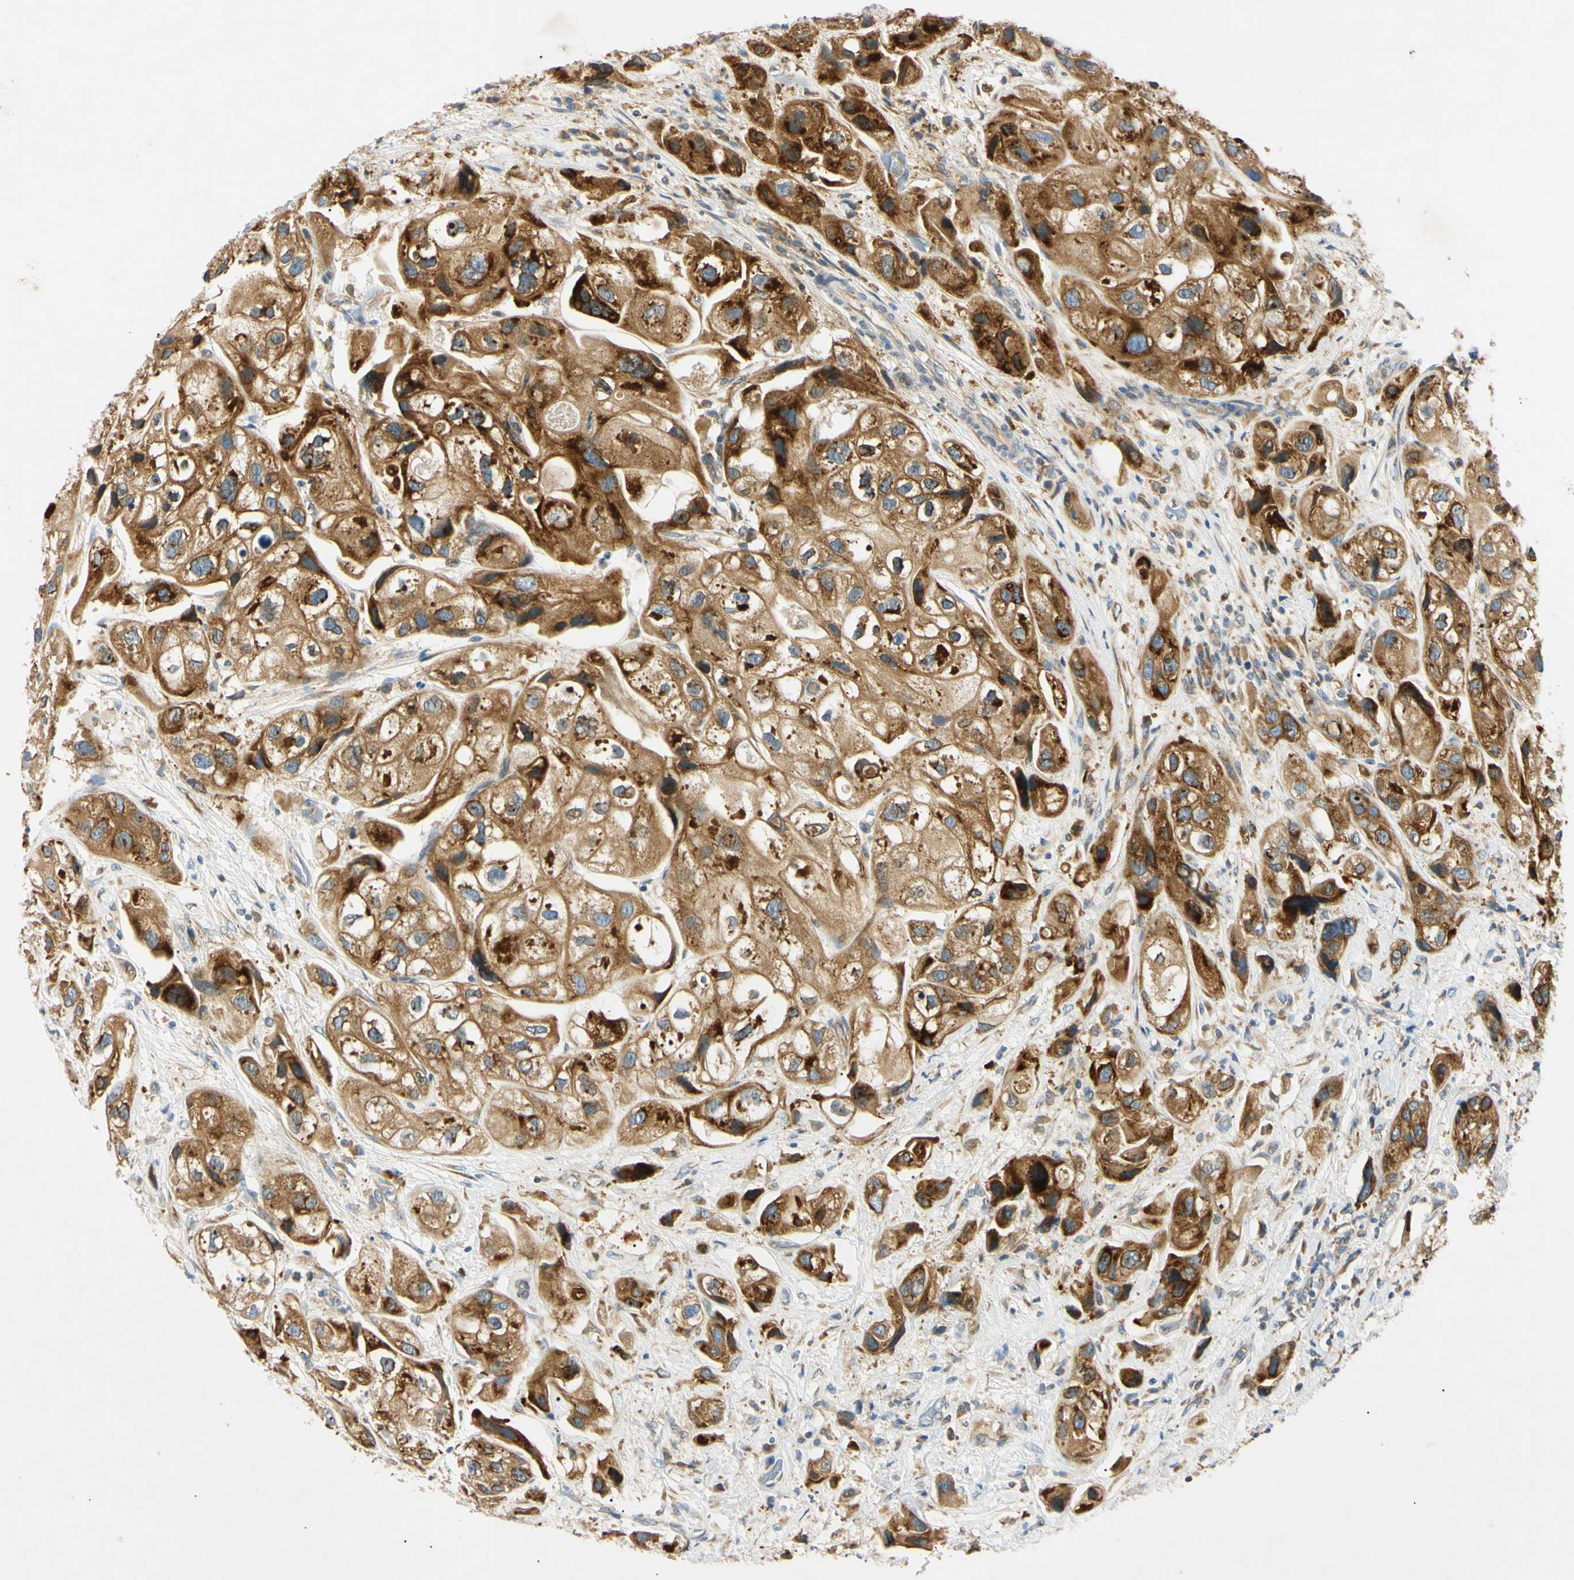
{"staining": {"intensity": "moderate", "quantity": ">75%", "location": "cytoplasmic/membranous"}, "tissue": "urothelial cancer", "cell_type": "Tumor cells", "image_type": "cancer", "snomed": [{"axis": "morphology", "description": "Urothelial carcinoma, High grade"}, {"axis": "topography", "description": "Urinary bladder"}], "caption": "Immunohistochemistry of urothelial carcinoma (high-grade) displays medium levels of moderate cytoplasmic/membranous positivity in about >75% of tumor cells.", "gene": "DNAJB12", "patient": {"sex": "female", "age": 64}}